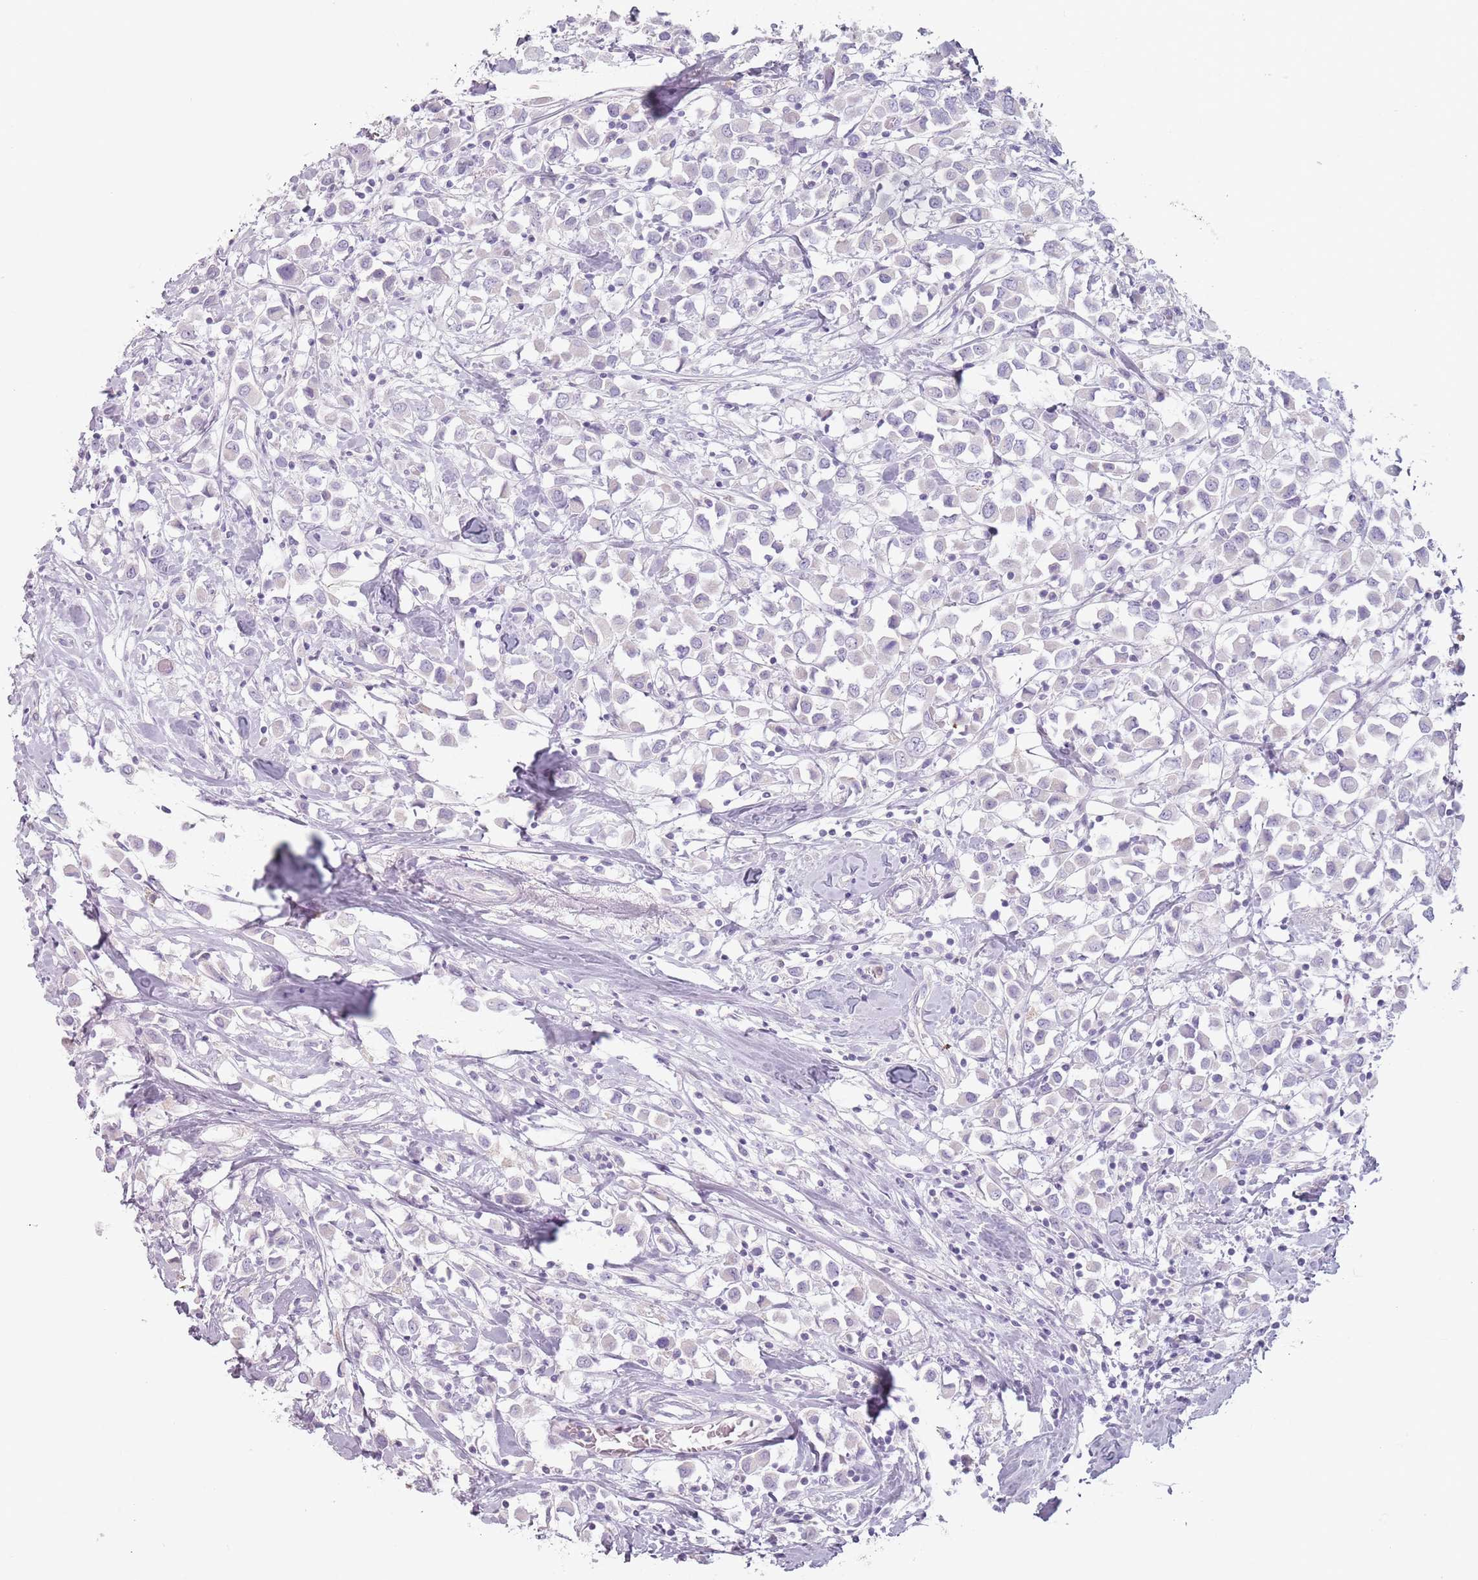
{"staining": {"intensity": "negative", "quantity": "none", "location": "none"}, "tissue": "breast cancer", "cell_type": "Tumor cells", "image_type": "cancer", "snomed": [{"axis": "morphology", "description": "Duct carcinoma"}, {"axis": "topography", "description": "Breast"}], "caption": "Human breast invasive ductal carcinoma stained for a protein using immunohistochemistry shows no positivity in tumor cells.", "gene": "ZNF584", "patient": {"sex": "female", "age": 61}}